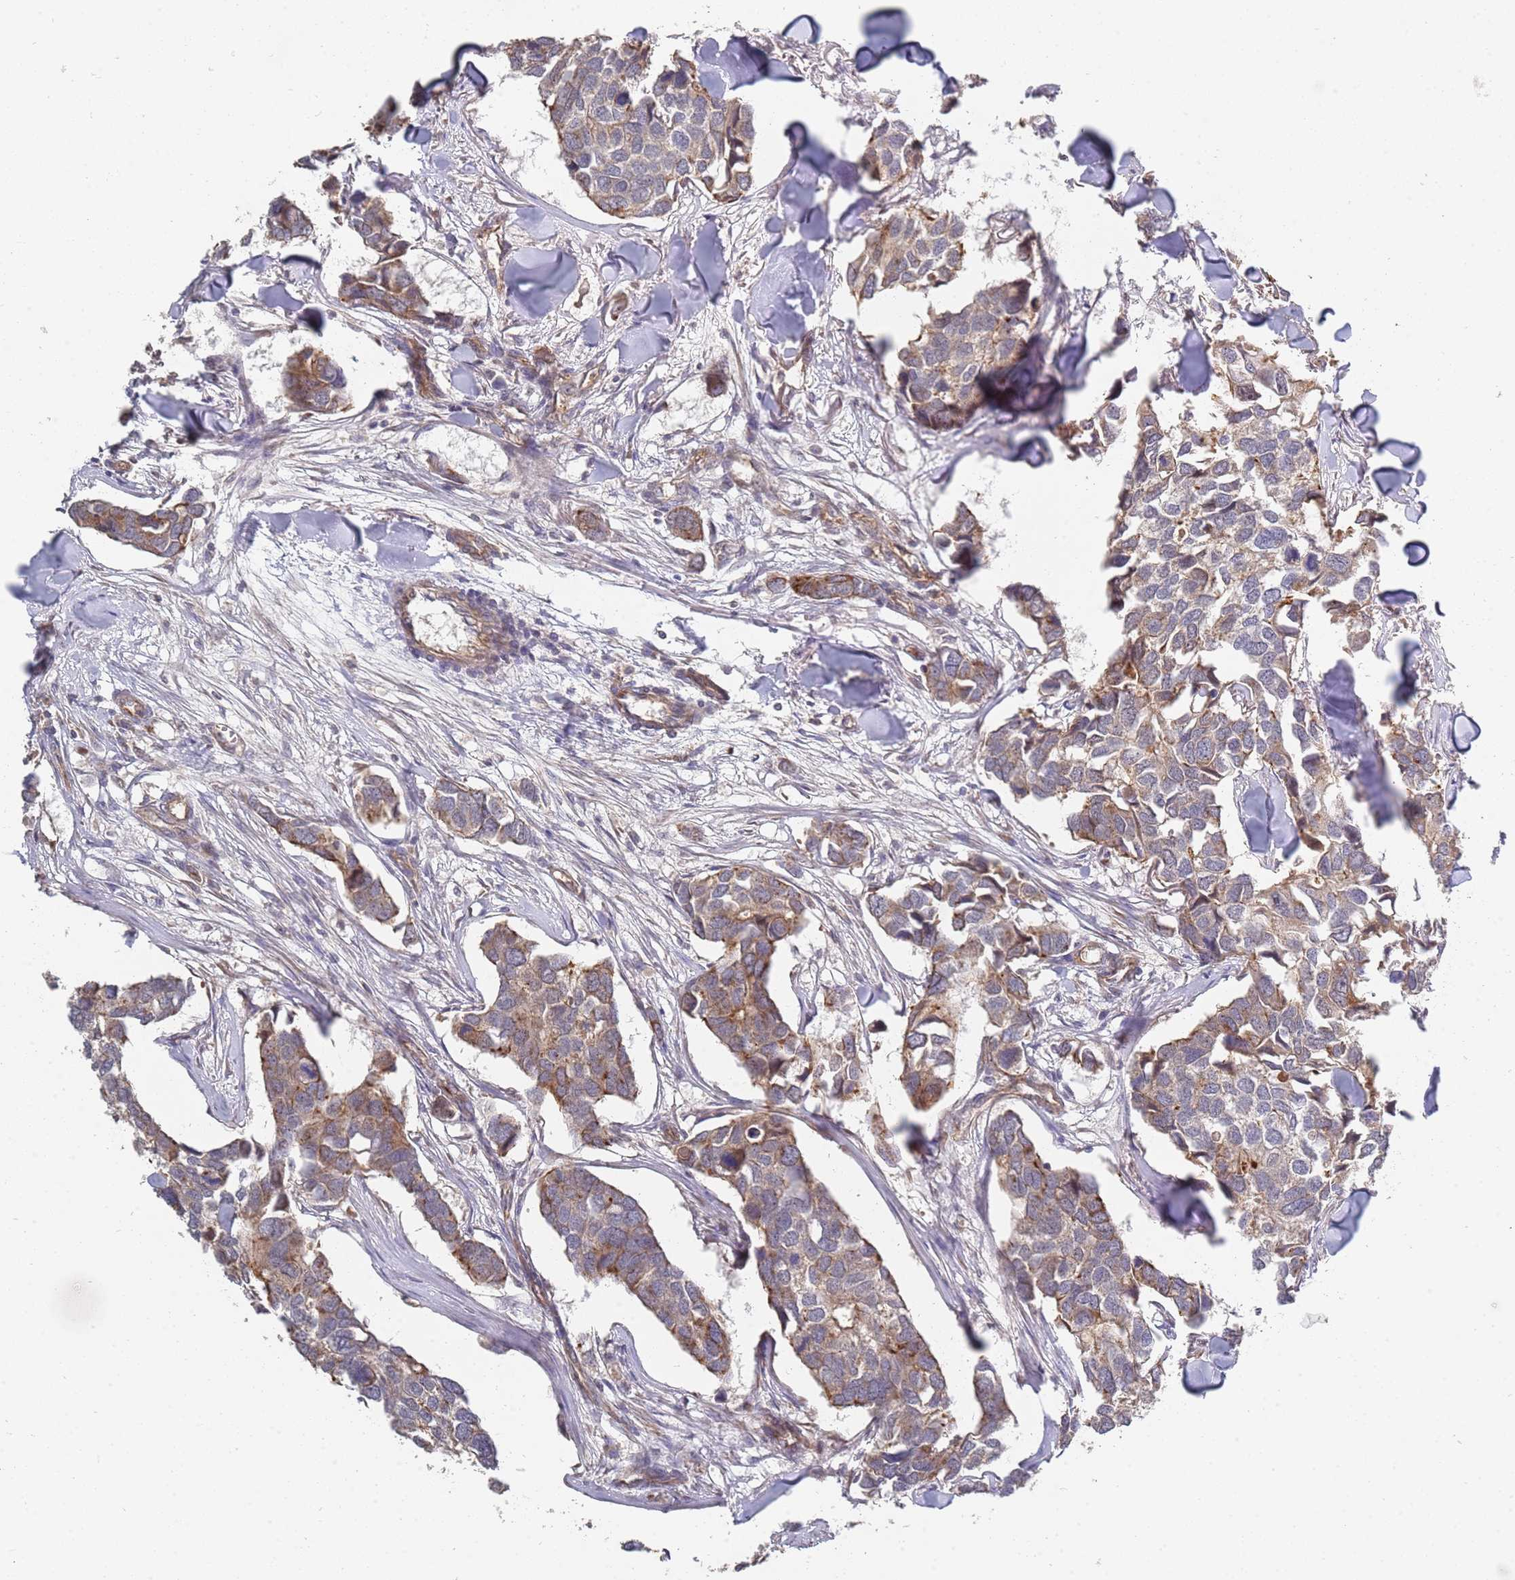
{"staining": {"intensity": "weak", "quantity": "25%-75%", "location": "cytoplasmic/membranous"}, "tissue": "breast cancer", "cell_type": "Tumor cells", "image_type": "cancer", "snomed": [{"axis": "morphology", "description": "Duct carcinoma"}, {"axis": "topography", "description": "Breast"}], "caption": "Human invasive ductal carcinoma (breast) stained with a brown dye demonstrates weak cytoplasmic/membranous positive expression in about 25%-75% of tumor cells.", "gene": "ABCB6", "patient": {"sex": "female", "age": 83}}